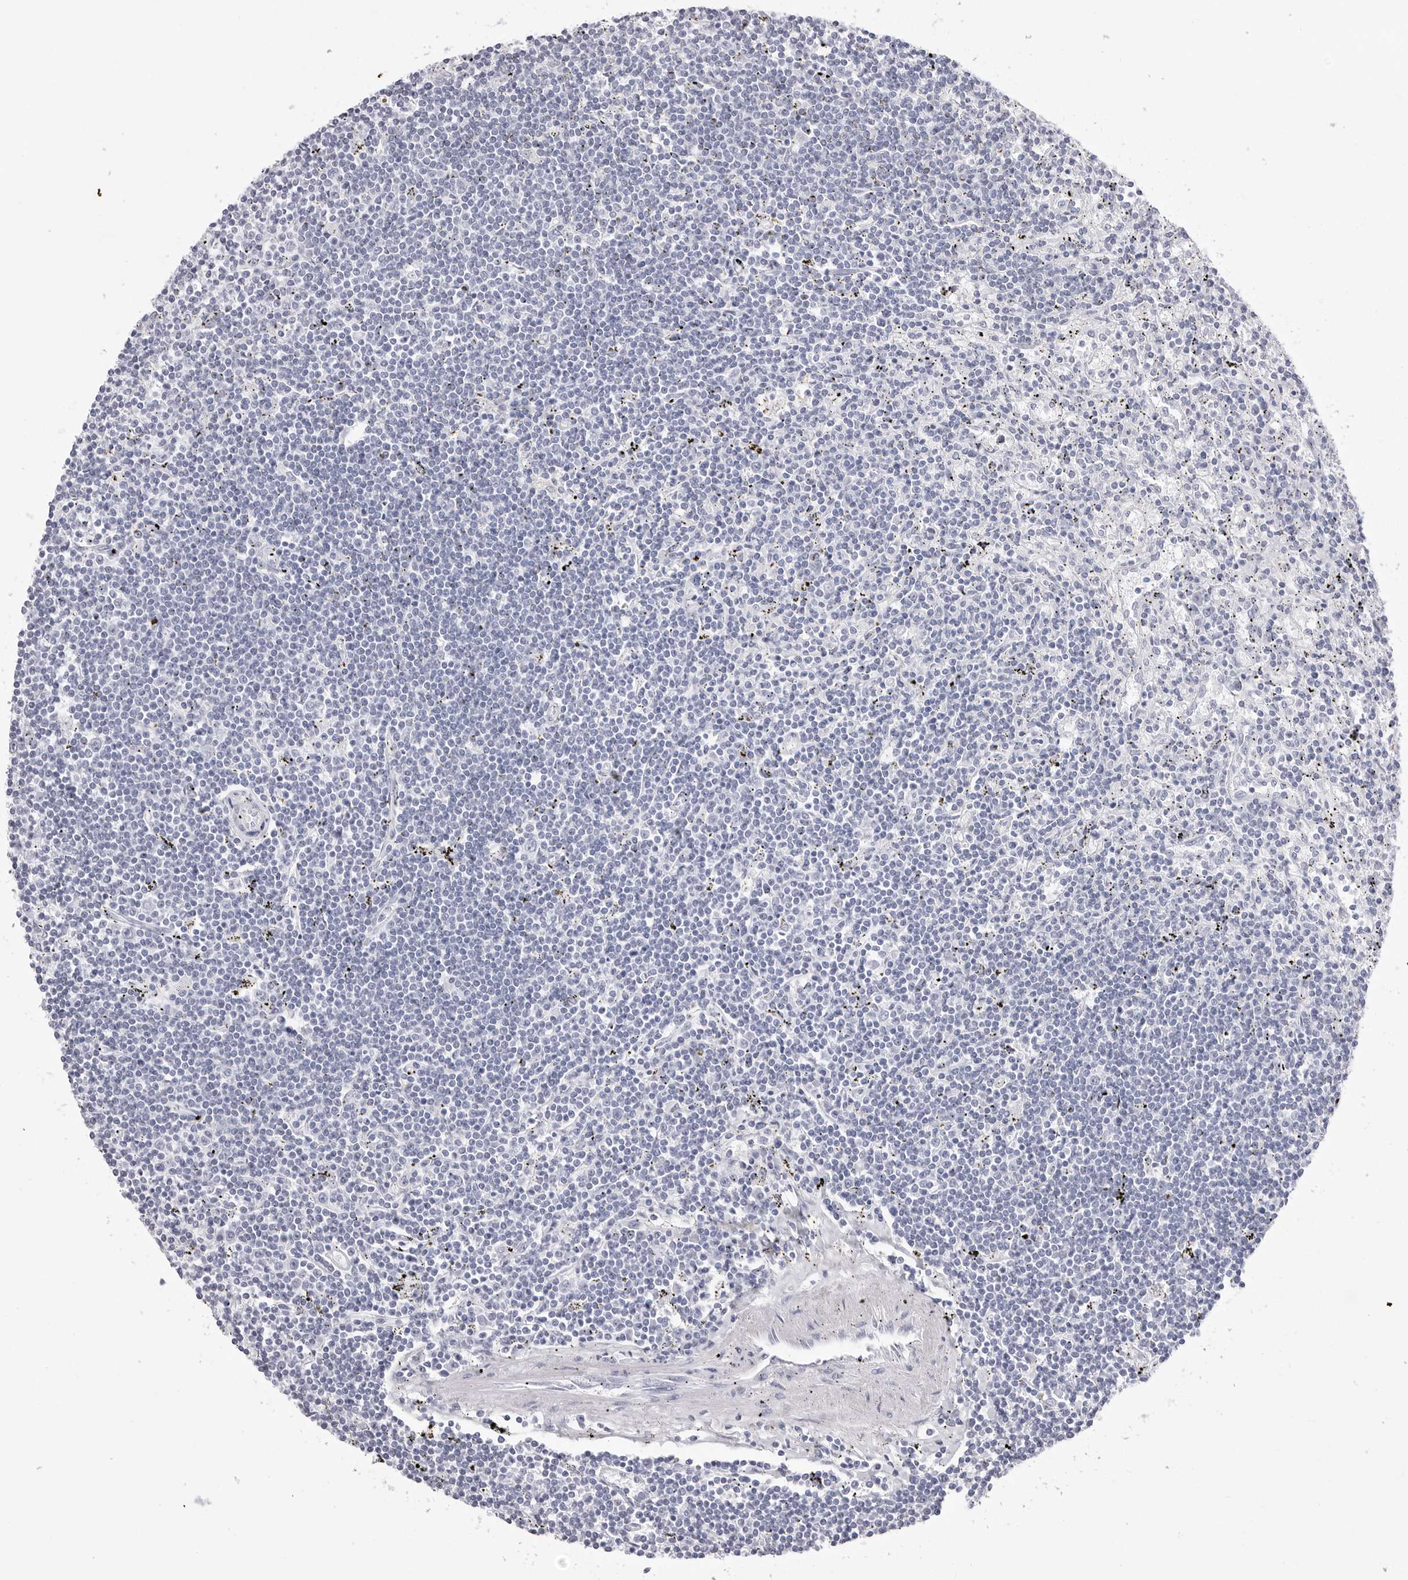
{"staining": {"intensity": "negative", "quantity": "none", "location": "none"}, "tissue": "lymphoma", "cell_type": "Tumor cells", "image_type": "cancer", "snomed": [{"axis": "morphology", "description": "Malignant lymphoma, non-Hodgkin's type, Low grade"}, {"axis": "topography", "description": "Spleen"}], "caption": "High magnification brightfield microscopy of lymphoma stained with DAB (brown) and counterstained with hematoxylin (blue): tumor cells show no significant staining.", "gene": "CST2", "patient": {"sex": "male", "age": 76}}